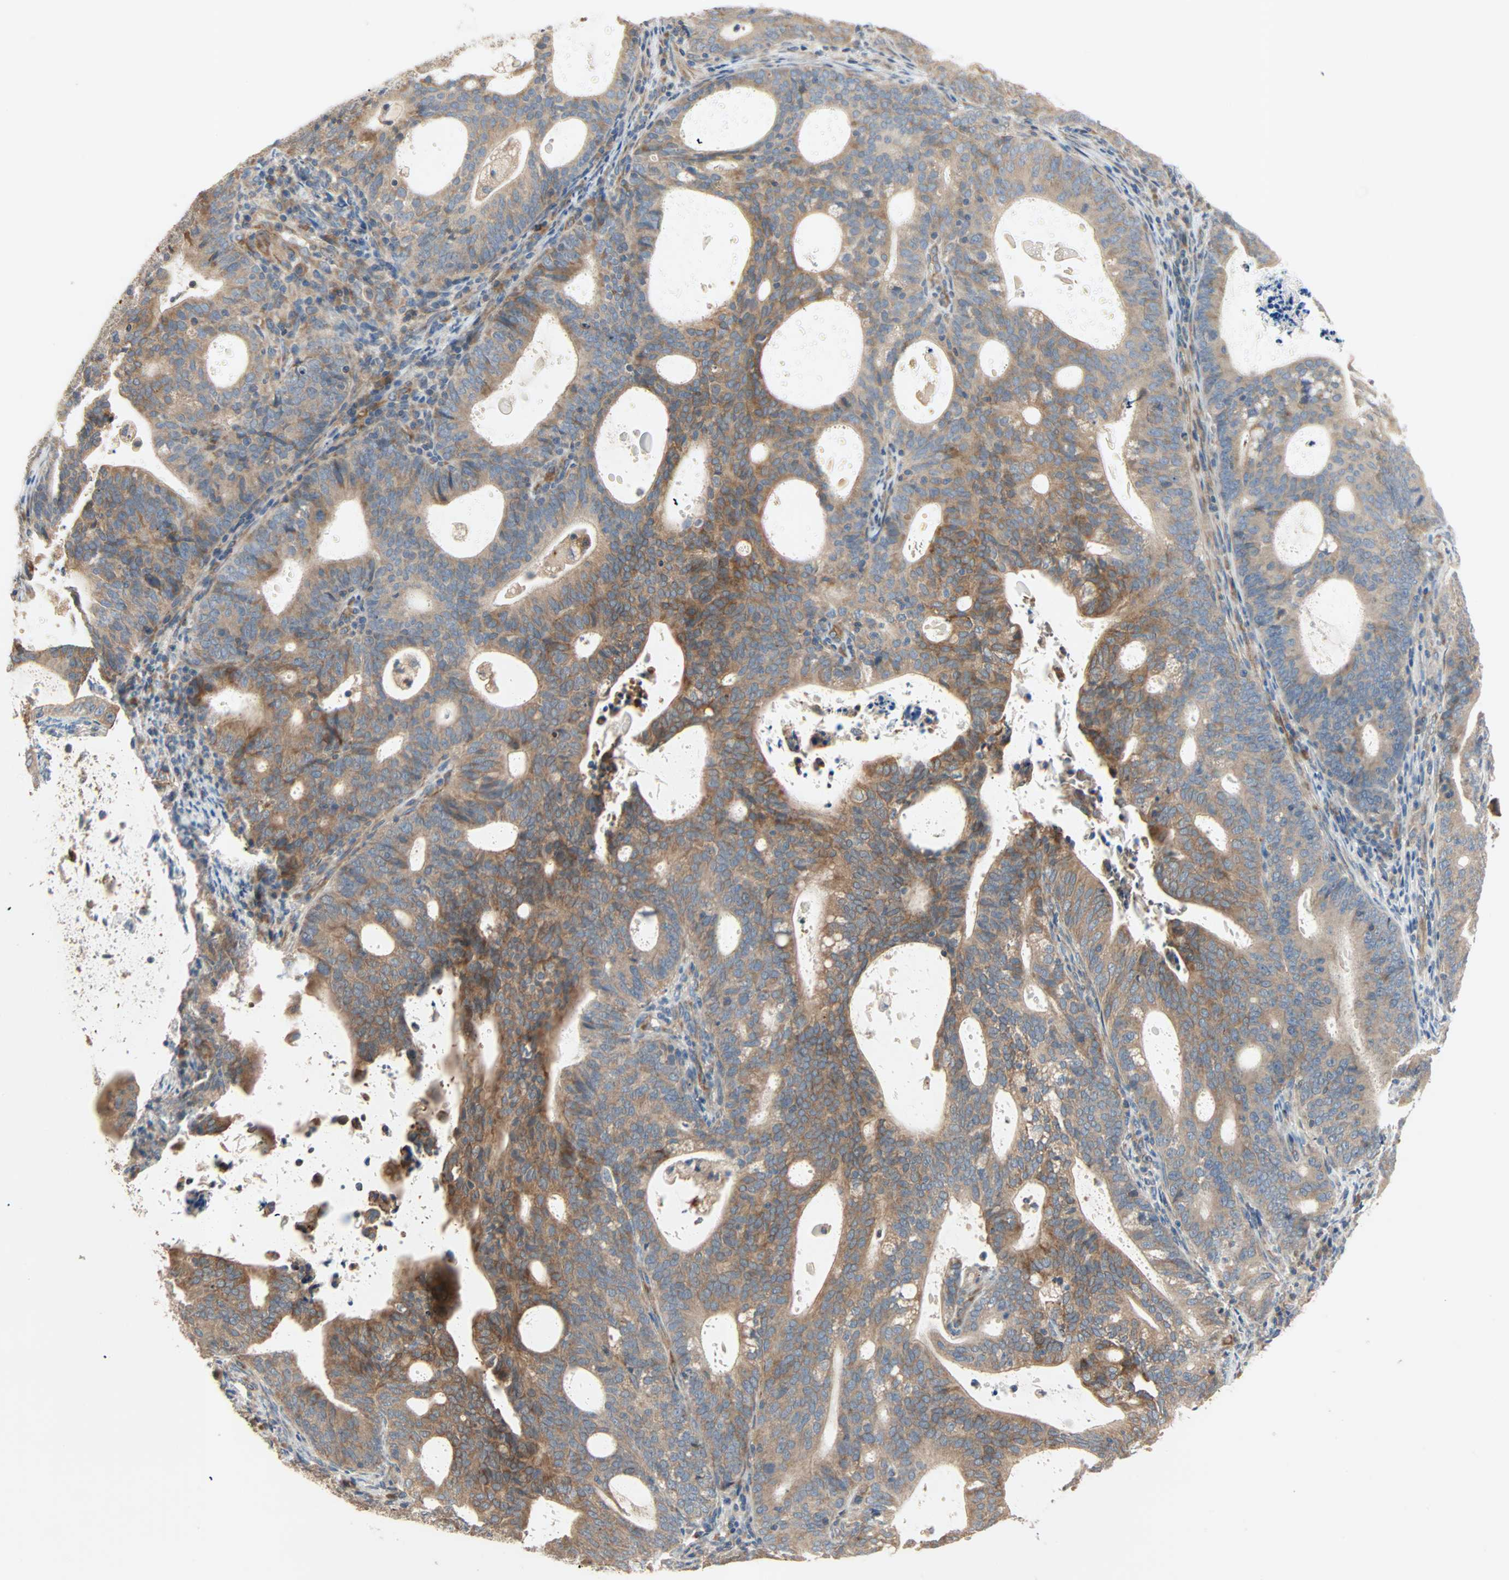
{"staining": {"intensity": "moderate", "quantity": ">75%", "location": "cytoplasmic/membranous"}, "tissue": "endometrial cancer", "cell_type": "Tumor cells", "image_type": "cancer", "snomed": [{"axis": "morphology", "description": "Adenocarcinoma, NOS"}, {"axis": "topography", "description": "Uterus"}], "caption": "Immunohistochemistry (IHC) histopathology image of neoplastic tissue: endometrial cancer stained using IHC shows medium levels of moderate protein expression localized specifically in the cytoplasmic/membranous of tumor cells, appearing as a cytoplasmic/membranous brown color.", "gene": "XYLT1", "patient": {"sex": "female", "age": 83}}